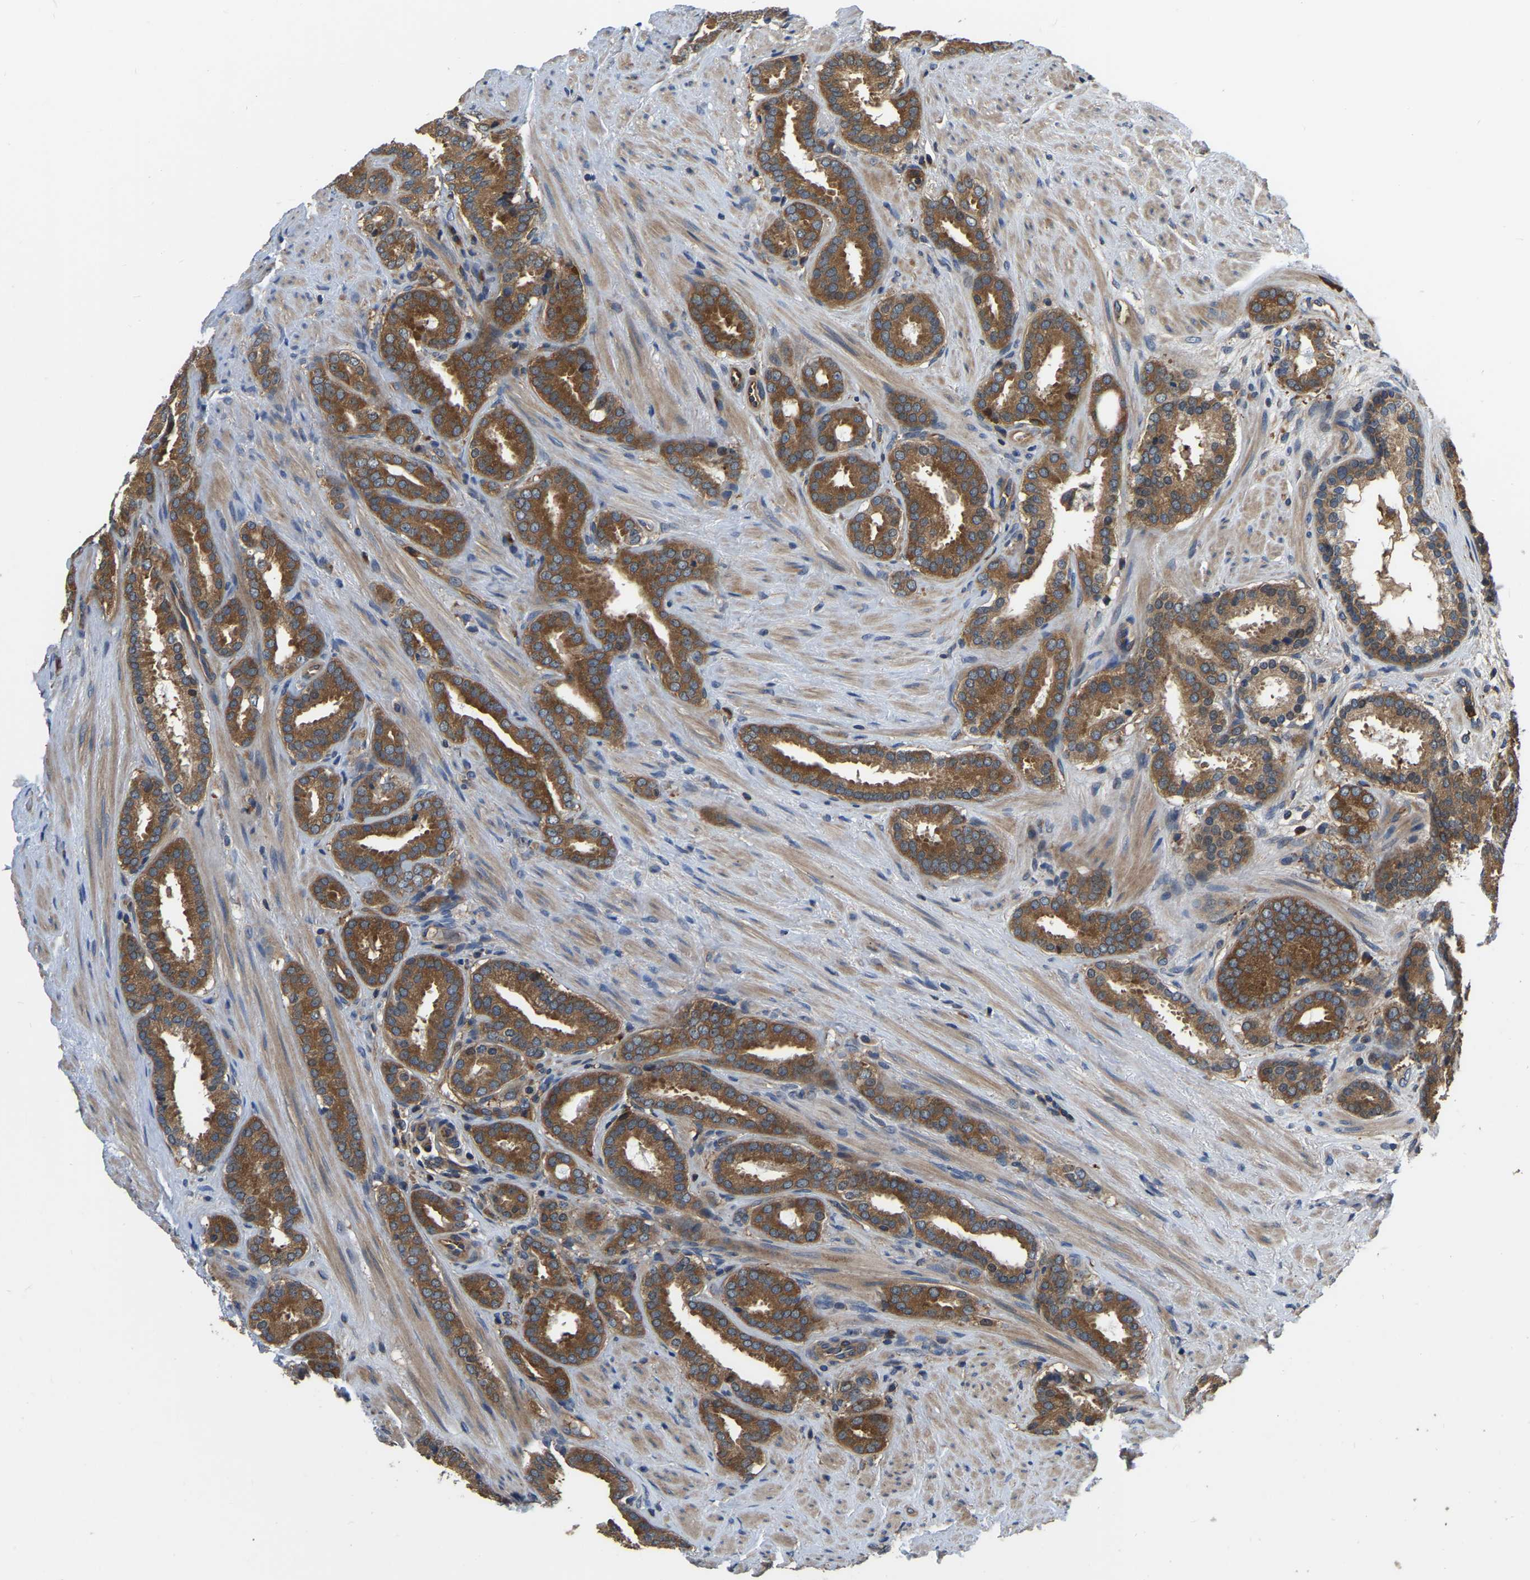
{"staining": {"intensity": "strong", "quantity": "25%-75%", "location": "cytoplasmic/membranous"}, "tissue": "prostate cancer", "cell_type": "Tumor cells", "image_type": "cancer", "snomed": [{"axis": "morphology", "description": "Adenocarcinoma, Low grade"}, {"axis": "topography", "description": "Prostate"}], "caption": "Immunohistochemistry of human prostate adenocarcinoma (low-grade) displays high levels of strong cytoplasmic/membranous staining in approximately 25%-75% of tumor cells.", "gene": "GARS1", "patient": {"sex": "male", "age": 69}}